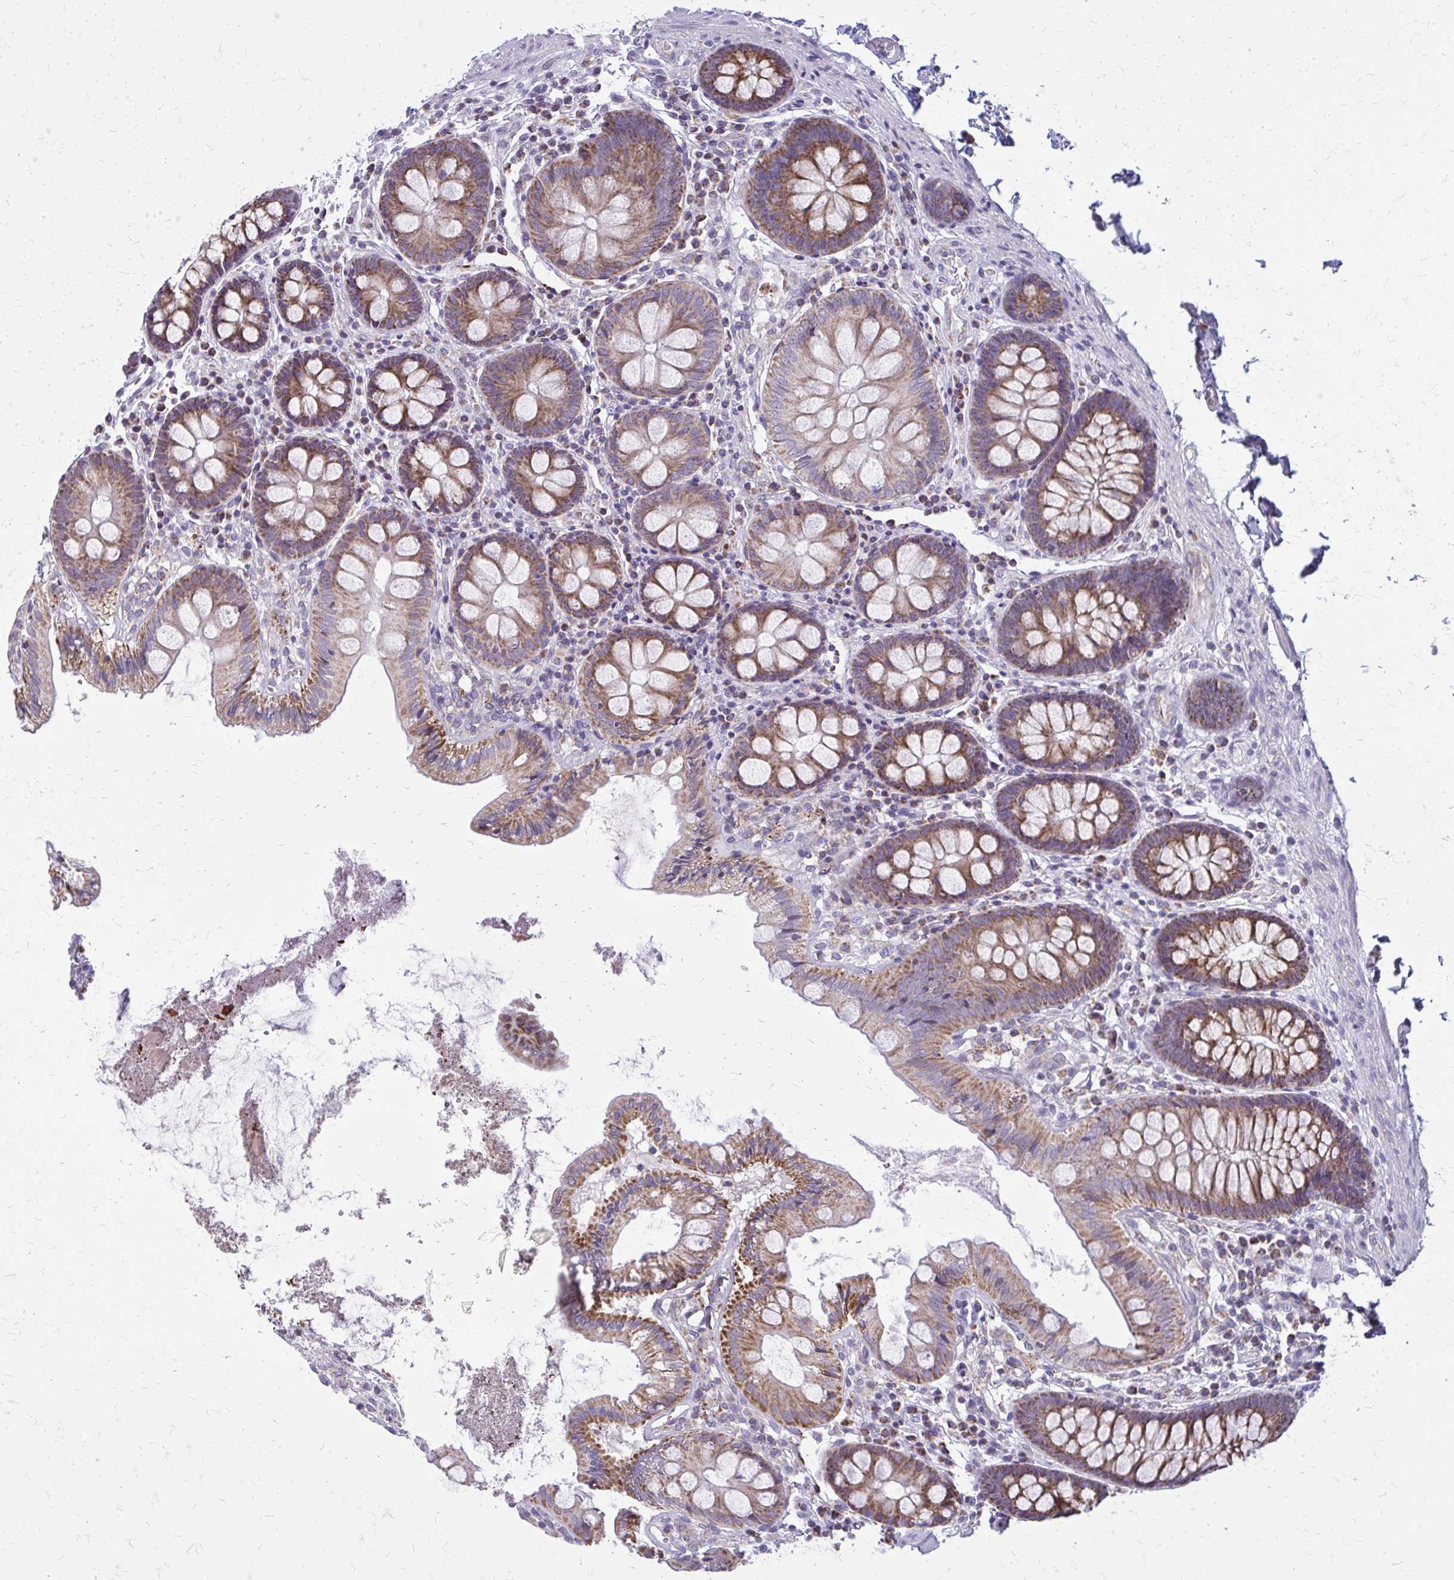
{"staining": {"intensity": "moderate", "quantity": ">75%", "location": "cytoplasmic/membranous"}, "tissue": "colon", "cell_type": "Glandular cells", "image_type": "normal", "snomed": [{"axis": "morphology", "description": "Normal tissue, NOS"}, {"axis": "topography", "description": "Colon"}], "caption": "Immunohistochemical staining of normal human colon reveals moderate cytoplasmic/membranous protein staining in approximately >75% of glandular cells. The protein is shown in brown color, while the nuclei are stained blue.", "gene": "IFIT1", "patient": {"sex": "male", "age": 84}}